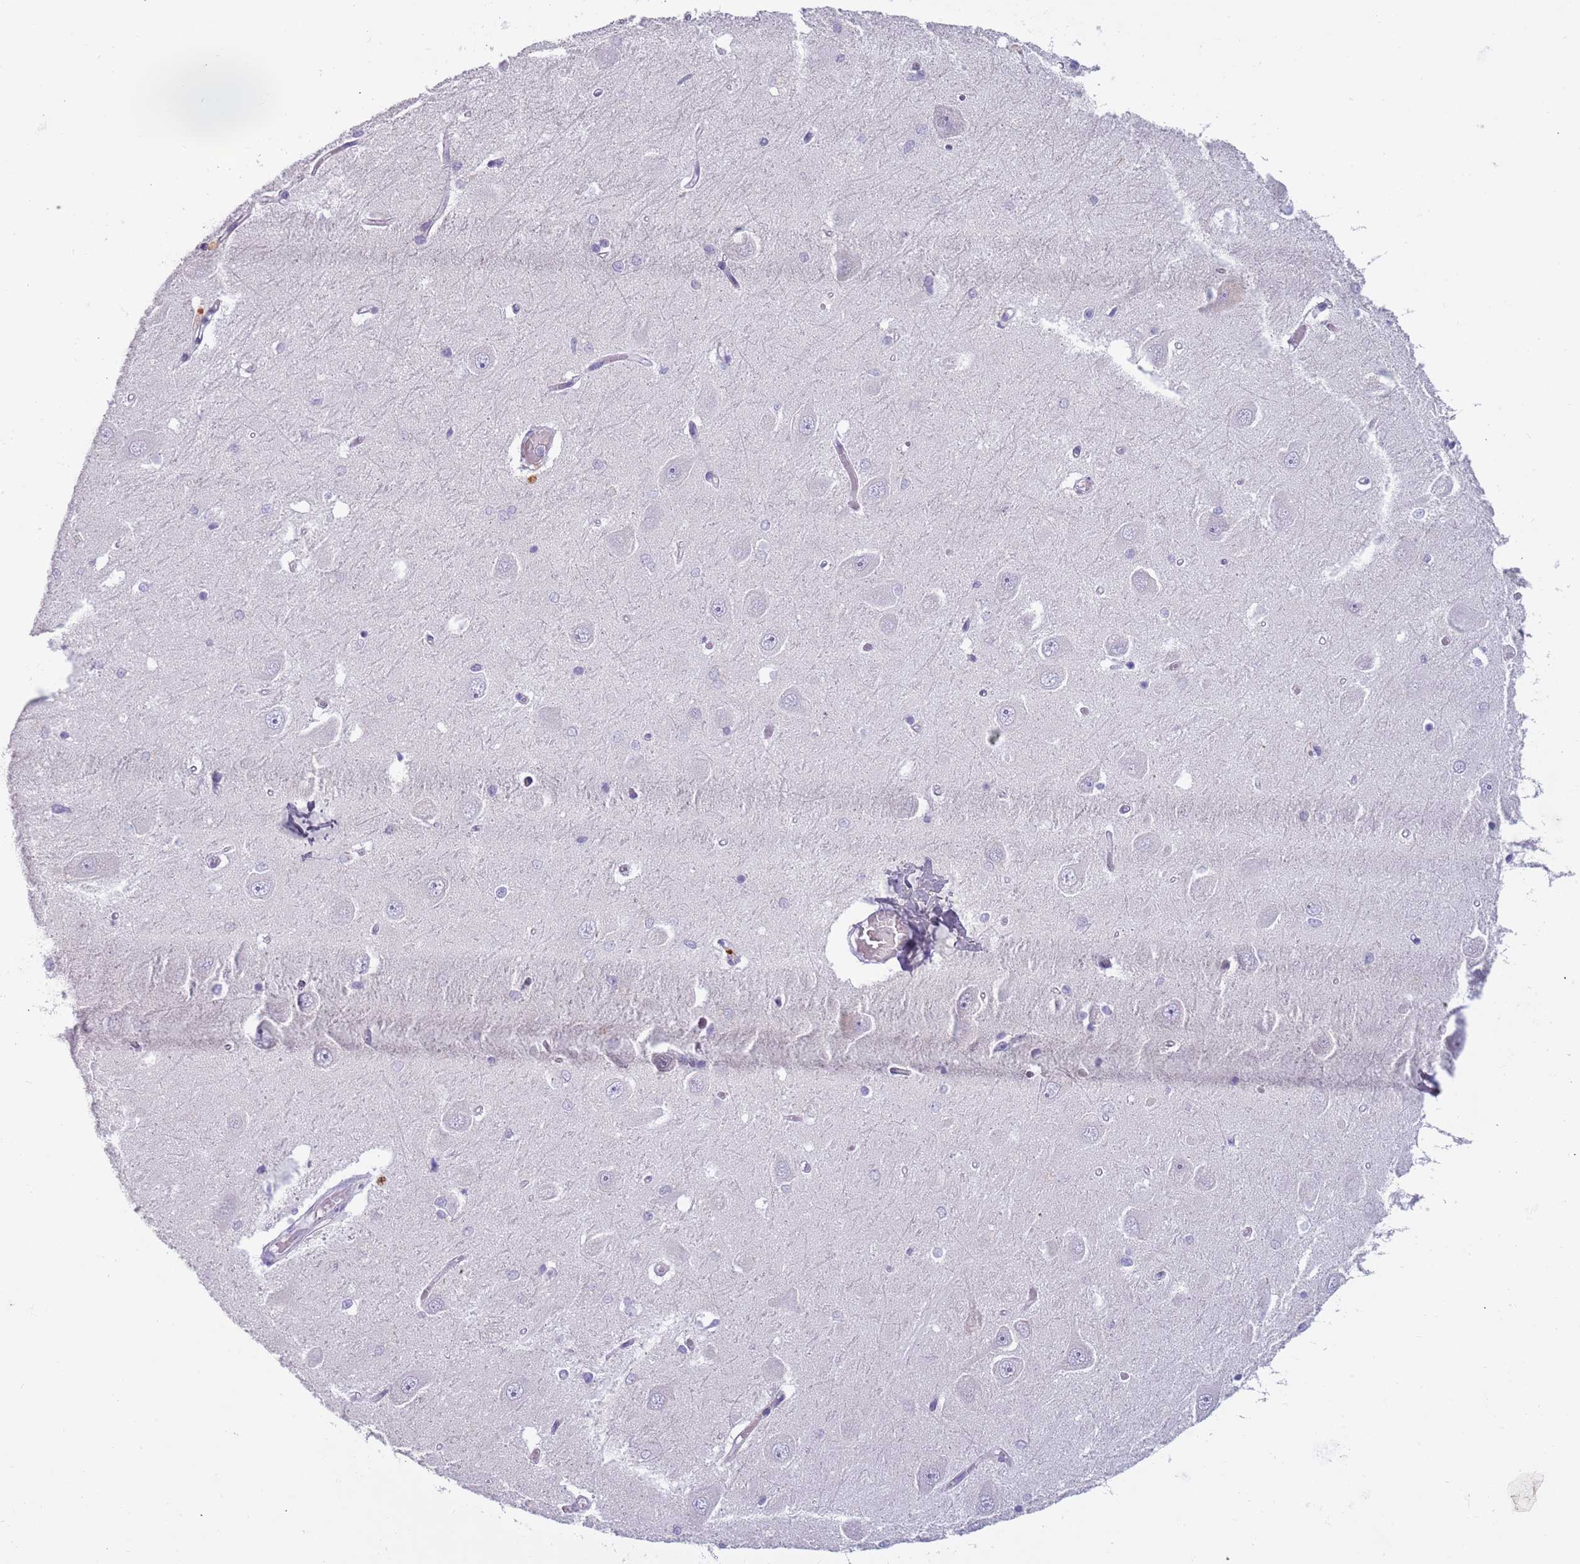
{"staining": {"intensity": "negative", "quantity": "none", "location": "none"}, "tissue": "hippocampus", "cell_type": "Glial cells", "image_type": "normal", "snomed": [{"axis": "morphology", "description": "Normal tissue, NOS"}, {"axis": "topography", "description": "Hippocampus"}], "caption": "Glial cells are negative for brown protein staining in normal hippocampus.", "gene": "NWD2", "patient": {"sex": "male", "age": 45}}